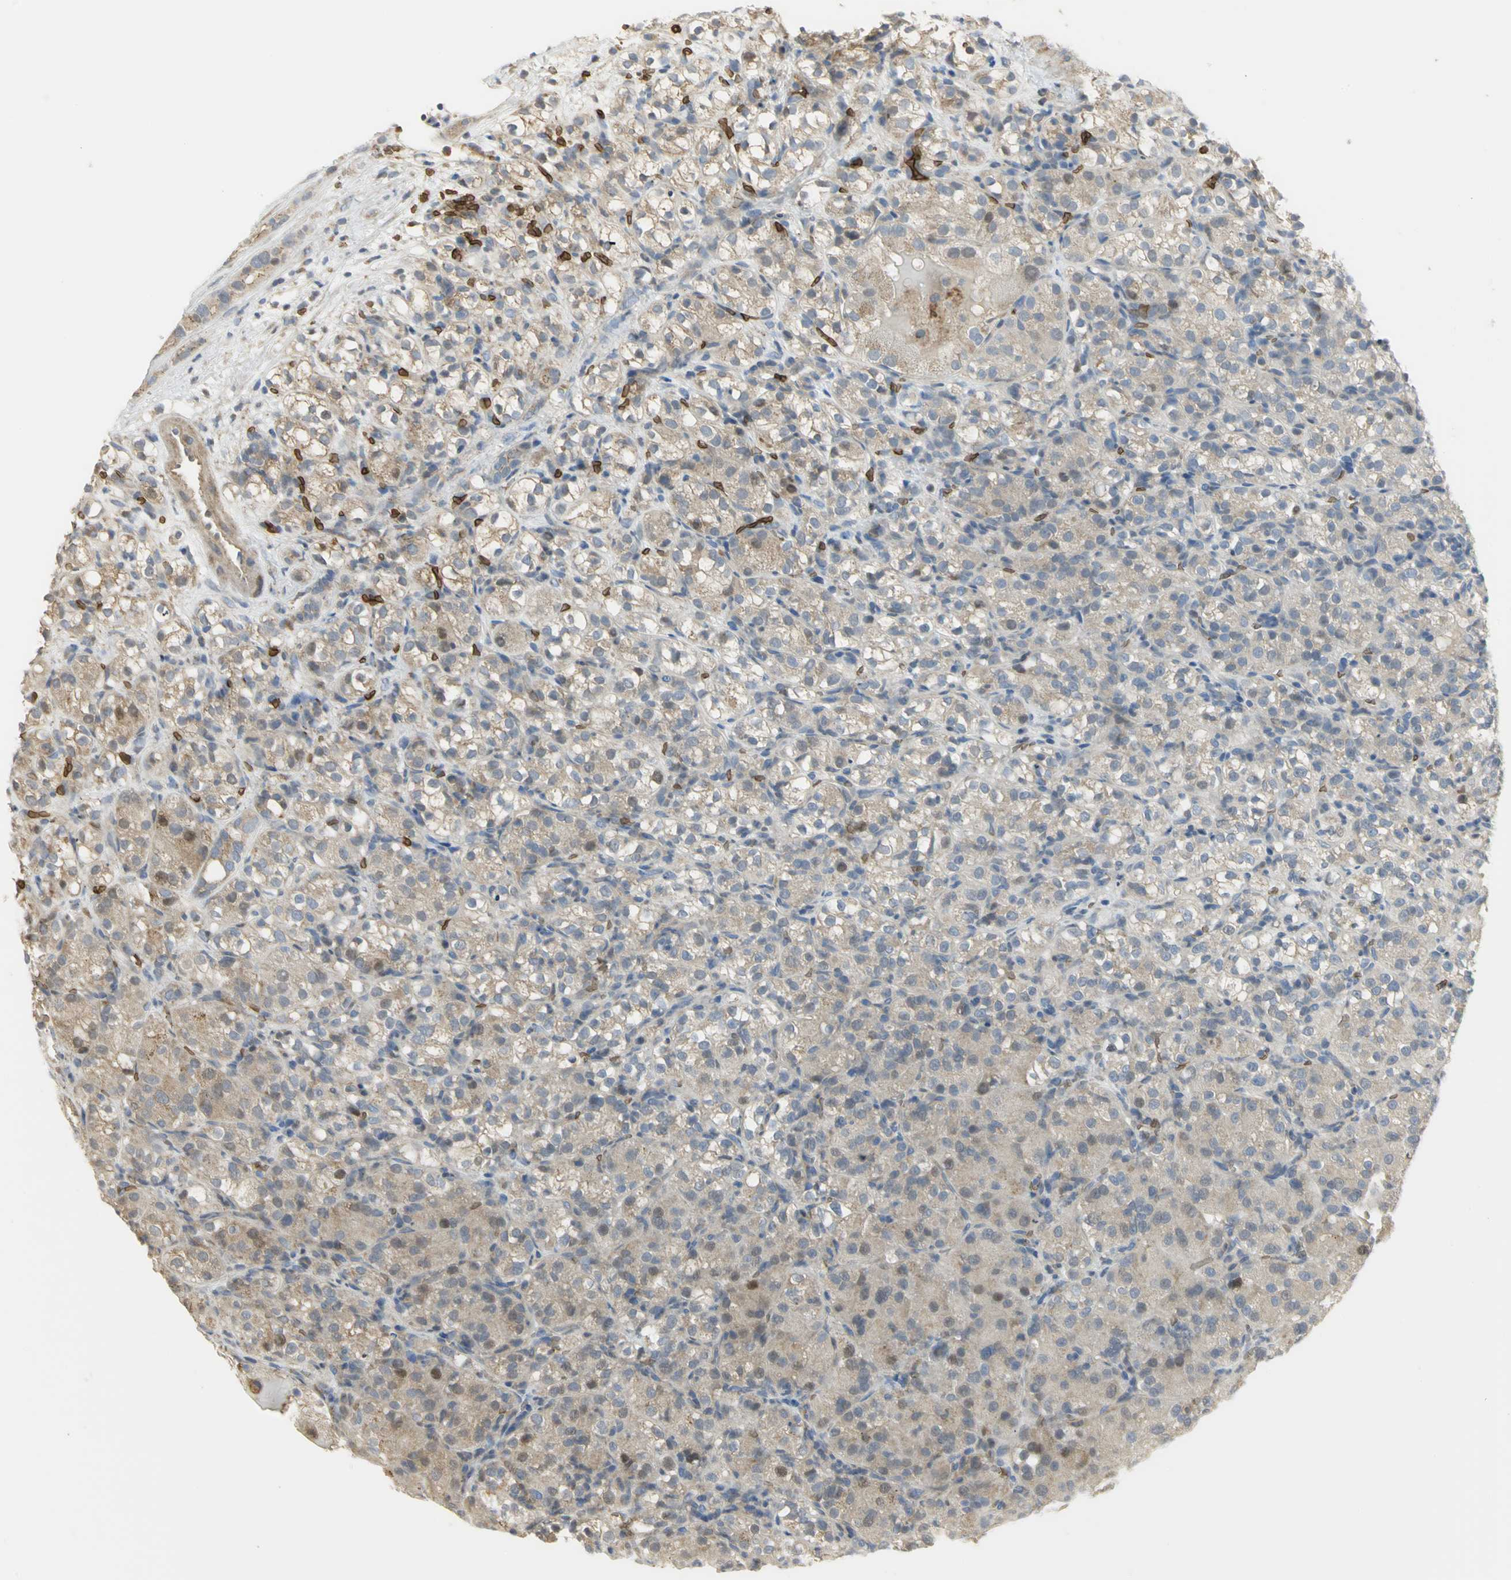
{"staining": {"intensity": "weak", "quantity": "<25%", "location": "nuclear"}, "tissue": "renal cancer", "cell_type": "Tumor cells", "image_type": "cancer", "snomed": [{"axis": "morphology", "description": "Normal tissue, NOS"}, {"axis": "morphology", "description": "Adenocarcinoma, NOS"}, {"axis": "topography", "description": "Kidney"}], "caption": "A photomicrograph of renal cancer stained for a protein reveals no brown staining in tumor cells.", "gene": "ANK1", "patient": {"sex": "male", "age": 61}}